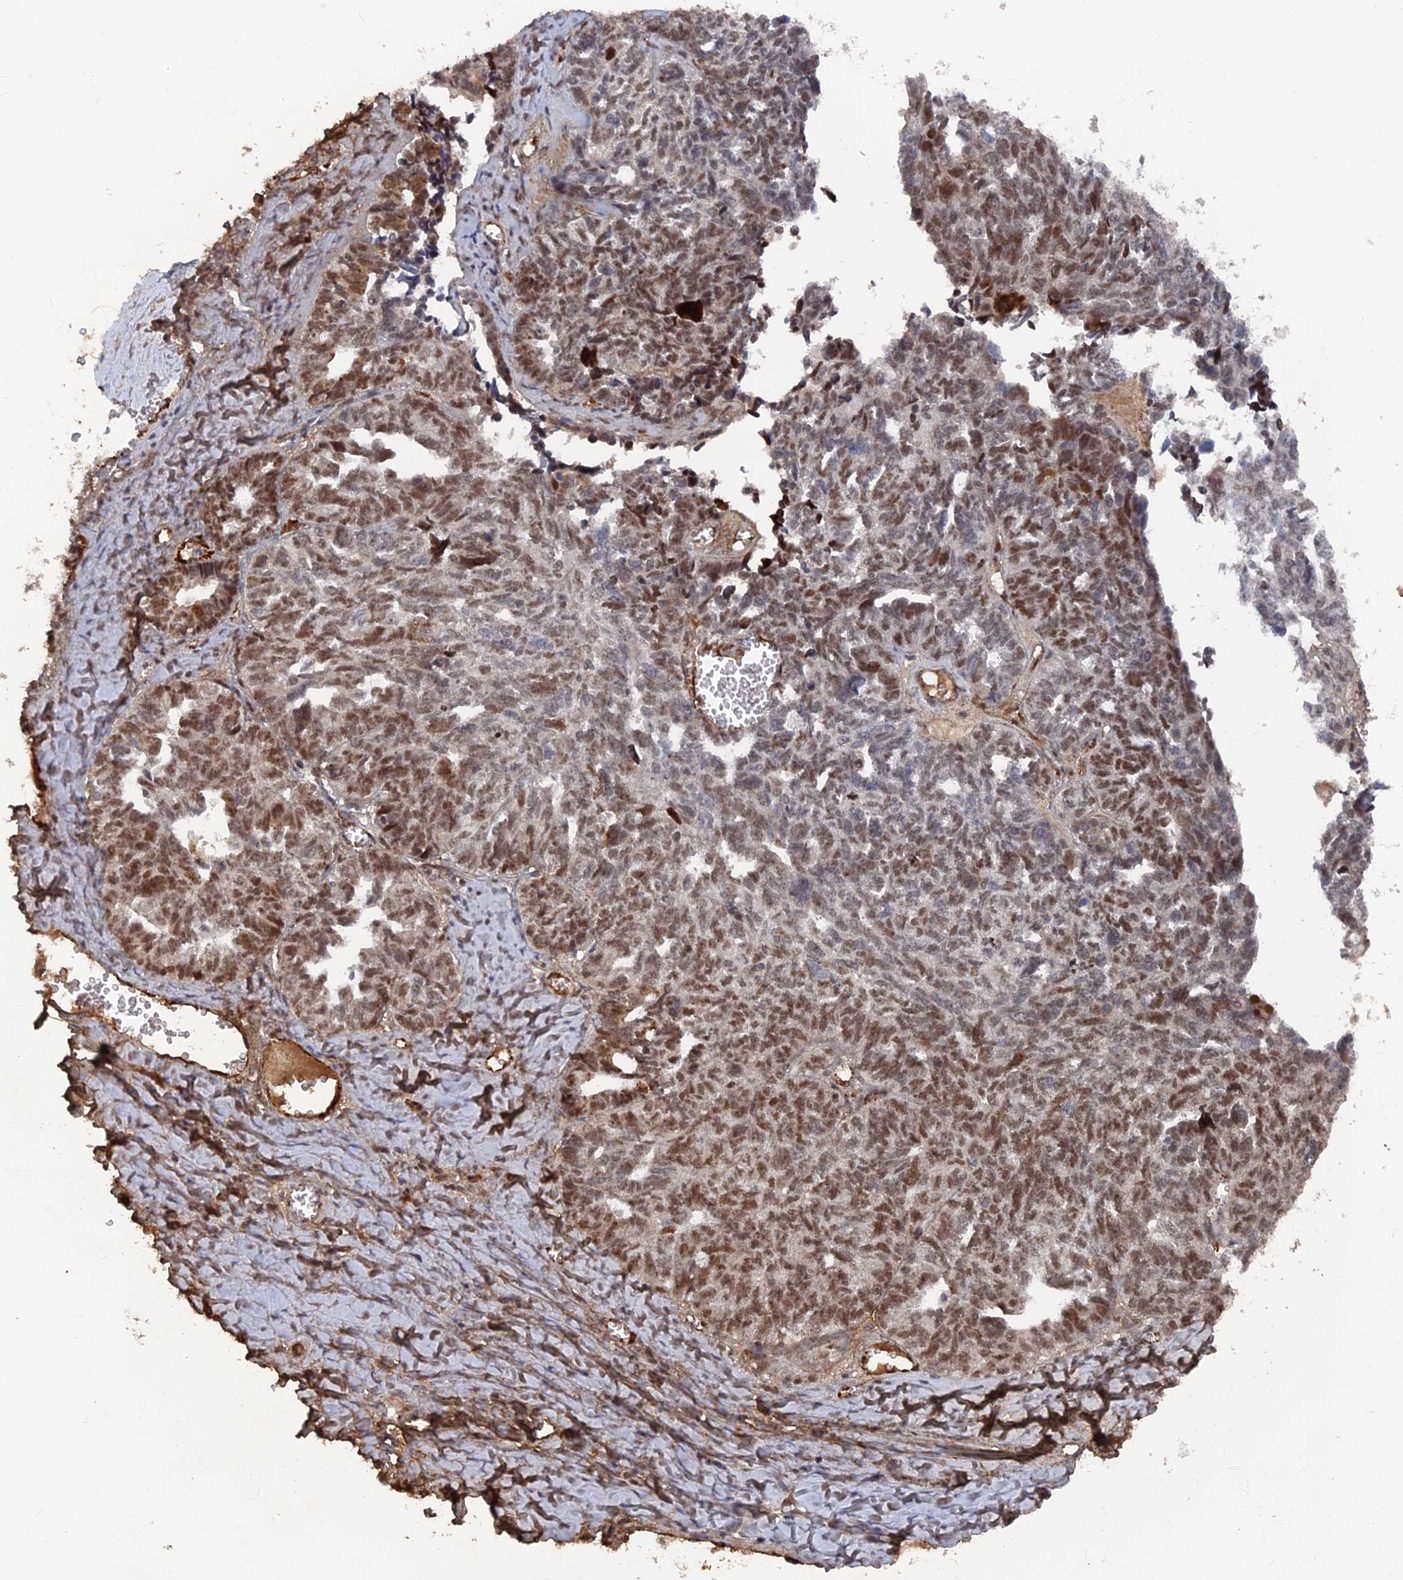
{"staining": {"intensity": "moderate", "quantity": ">75%", "location": "nuclear"}, "tissue": "ovarian cancer", "cell_type": "Tumor cells", "image_type": "cancer", "snomed": [{"axis": "morphology", "description": "Cystadenocarcinoma, serous, NOS"}, {"axis": "topography", "description": "Ovary"}], "caption": "Immunohistochemical staining of ovarian cancer (serous cystadenocarcinoma) reveals moderate nuclear protein positivity in approximately >75% of tumor cells.", "gene": "SH3D21", "patient": {"sex": "female", "age": 79}}